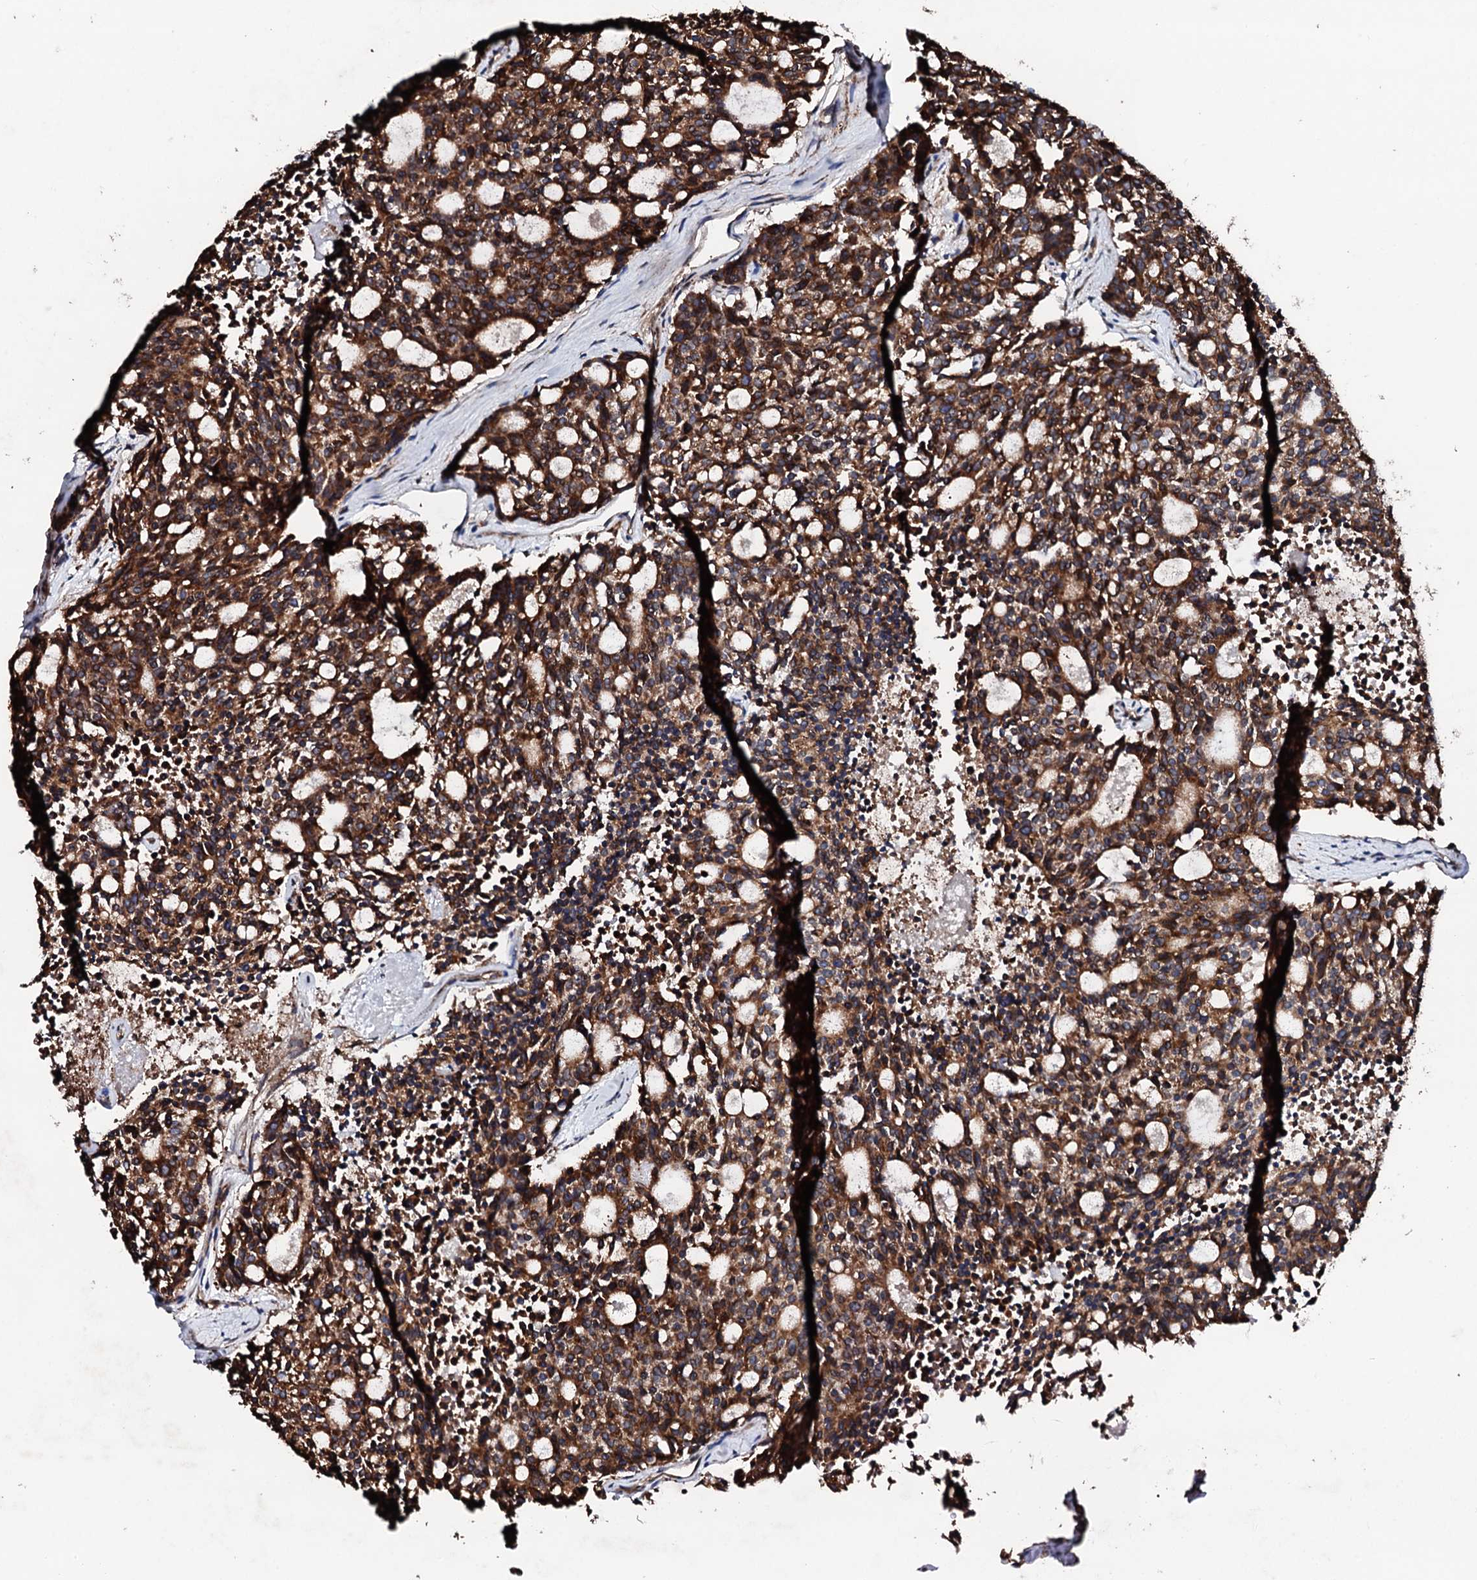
{"staining": {"intensity": "strong", "quantity": ">75%", "location": "cytoplasmic/membranous"}, "tissue": "carcinoid", "cell_type": "Tumor cells", "image_type": "cancer", "snomed": [{"axis": "morphology", "description": "Carcinoid, malignant, NOS"}, {"axis": "topography", "description": "Pancreas"}], "caption": "This photomicrograph demonstrates IHC staining of human carcinoid, with high strong cytoplasmic/membranous expression in approximately >75% of tumor cells.", "gene": "CKAP5", "patient": {"sex": "female", "age": 54}}